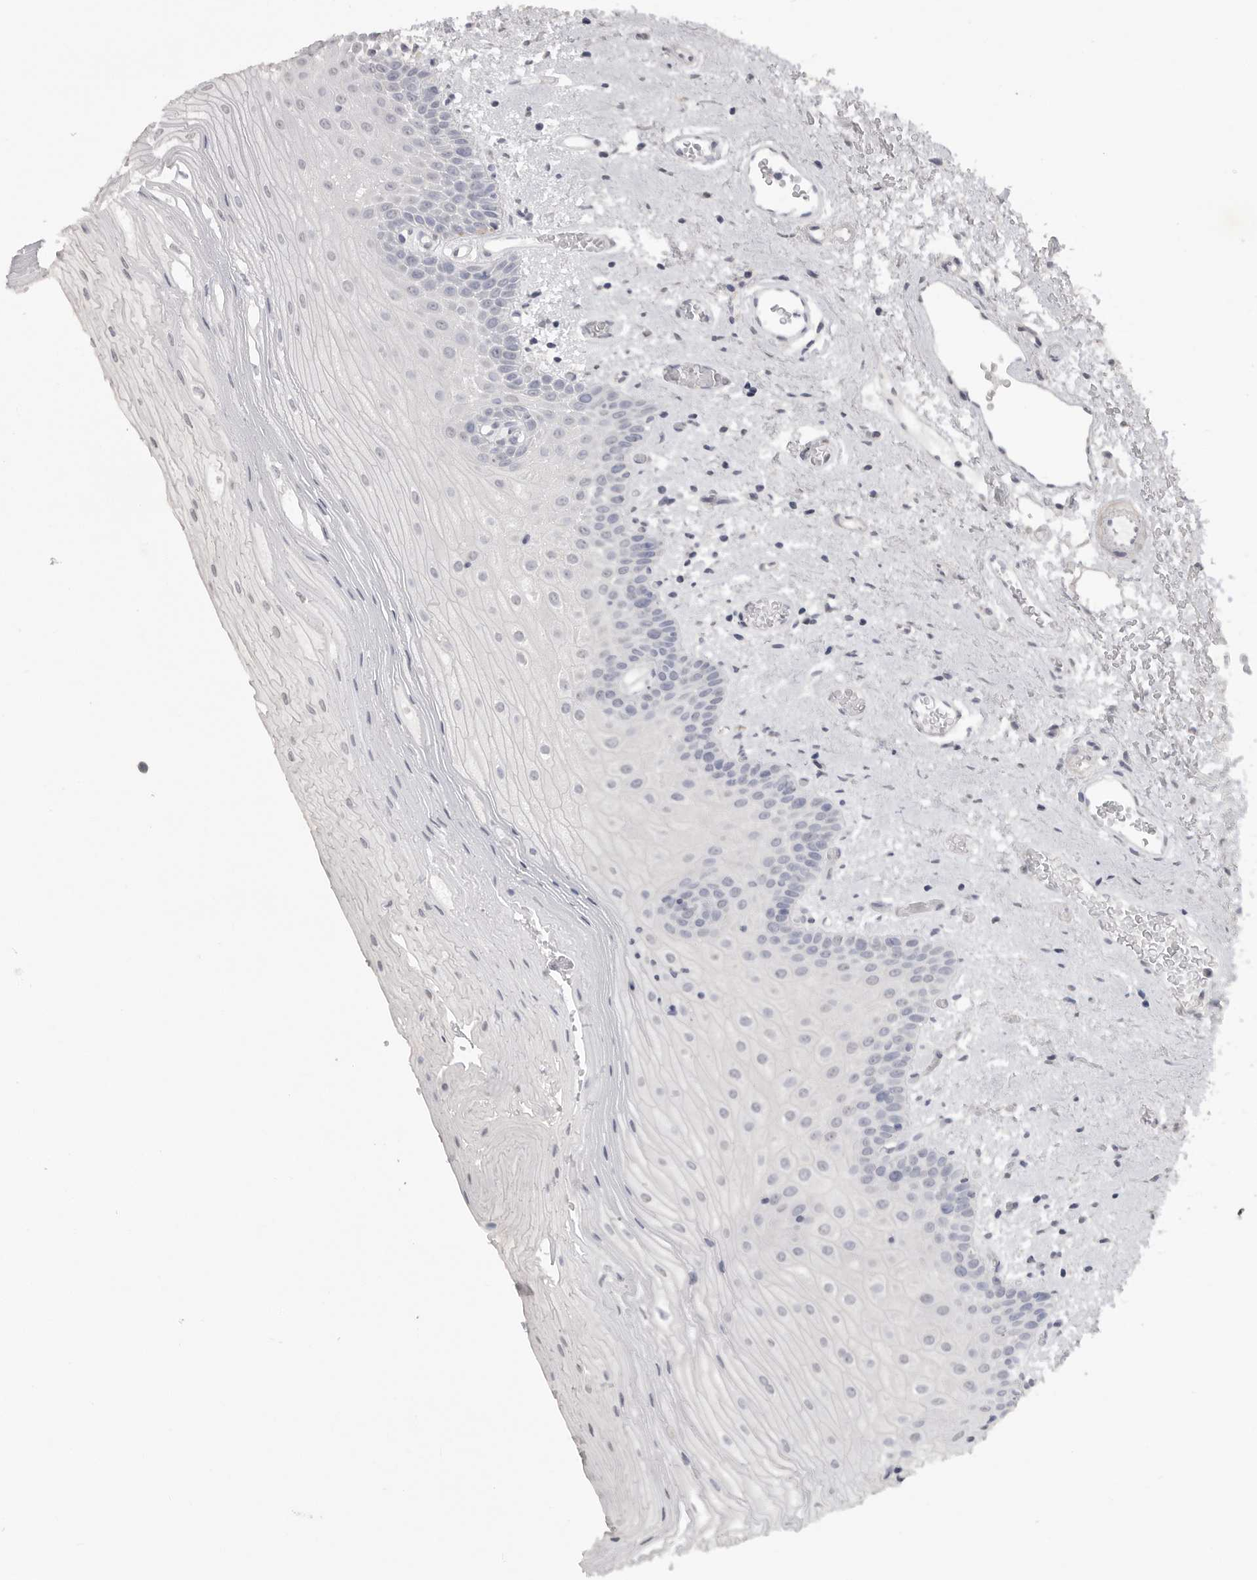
{"staining": {"intensity": "negative", "quantity": "none", "location": "none"}, "tissue": "oral mucosa", "cell_type": "Squamous epithelial cells", "image_type": "normal", "snomed": [{"axis": "morphology", "description": "Normal tissue, NOS"}, {"axis": "topography", "description": "Oral tissue"}], "caption": "DAB immunohistochemical staining of normal human oral mucosa demonstrates no significant expression in squamous epithelial cells.", "gene": "ICAM5", "patient": {"sex": "male", "age": 52}}